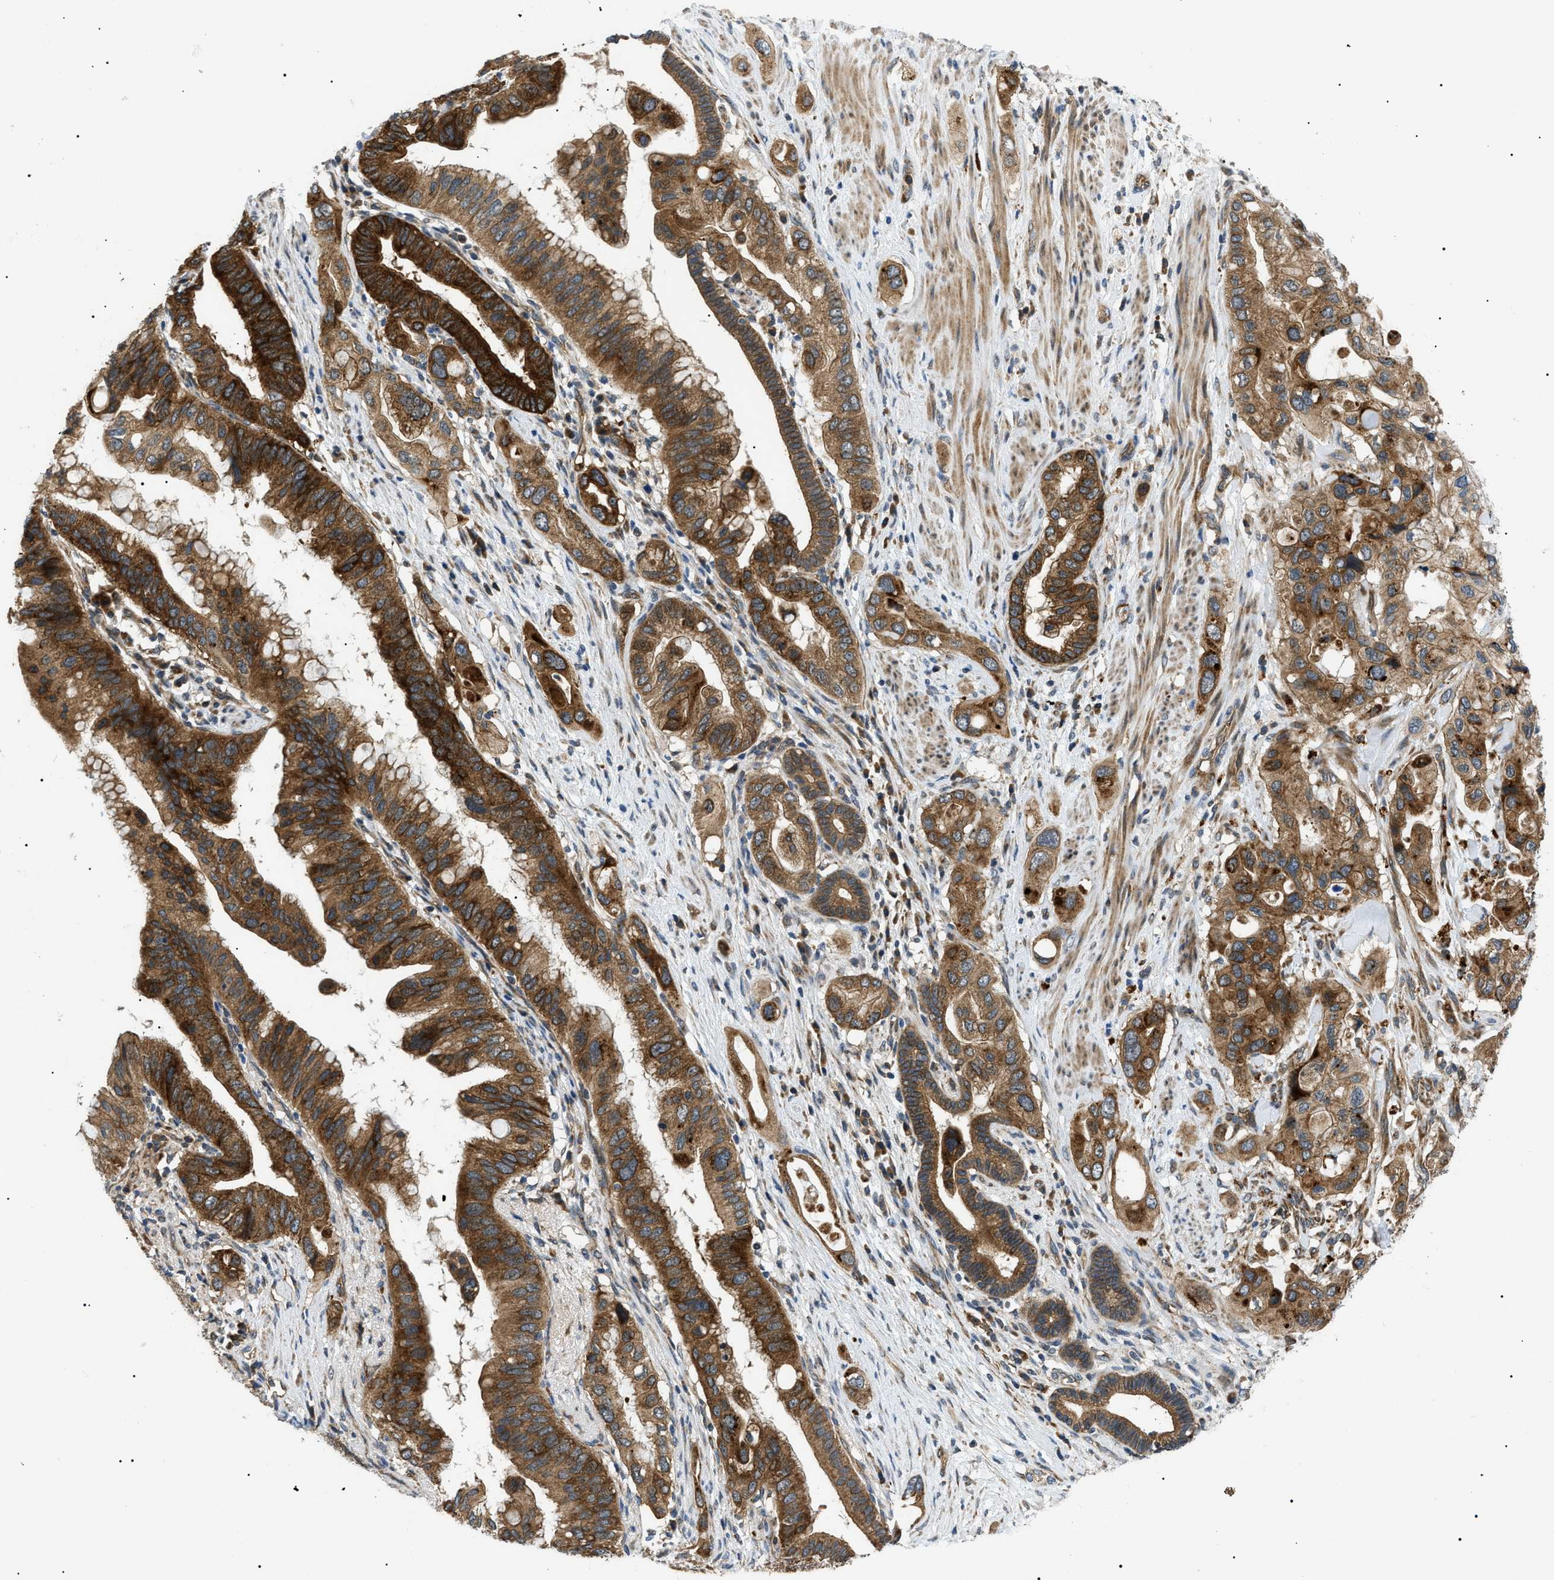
{"staining": {"intensity": "moderate", "quantity": ">75%", "location": "cytoplasmic/membranous"}, "tissue": "pancreatic cancer", "cell_type": "Tumor cells", "image_type": "cancer", "snomed": [{"axis": "morphology", "description": "Adenocarcinoma, NOS"}, {"axis": "topography", "description": "Pancreas"}], "caption": "A brown stain shows moderate cytoplasmic/membranous expression of a protein in adenocarcinoma (pancreatic) tumor cells. (DAB (3,3'-diaminobenzidine) IHC with brightfield microscopy, high magnification).", "gene": "SRPK1", "patient": {"sex": "female", "age": 56}}